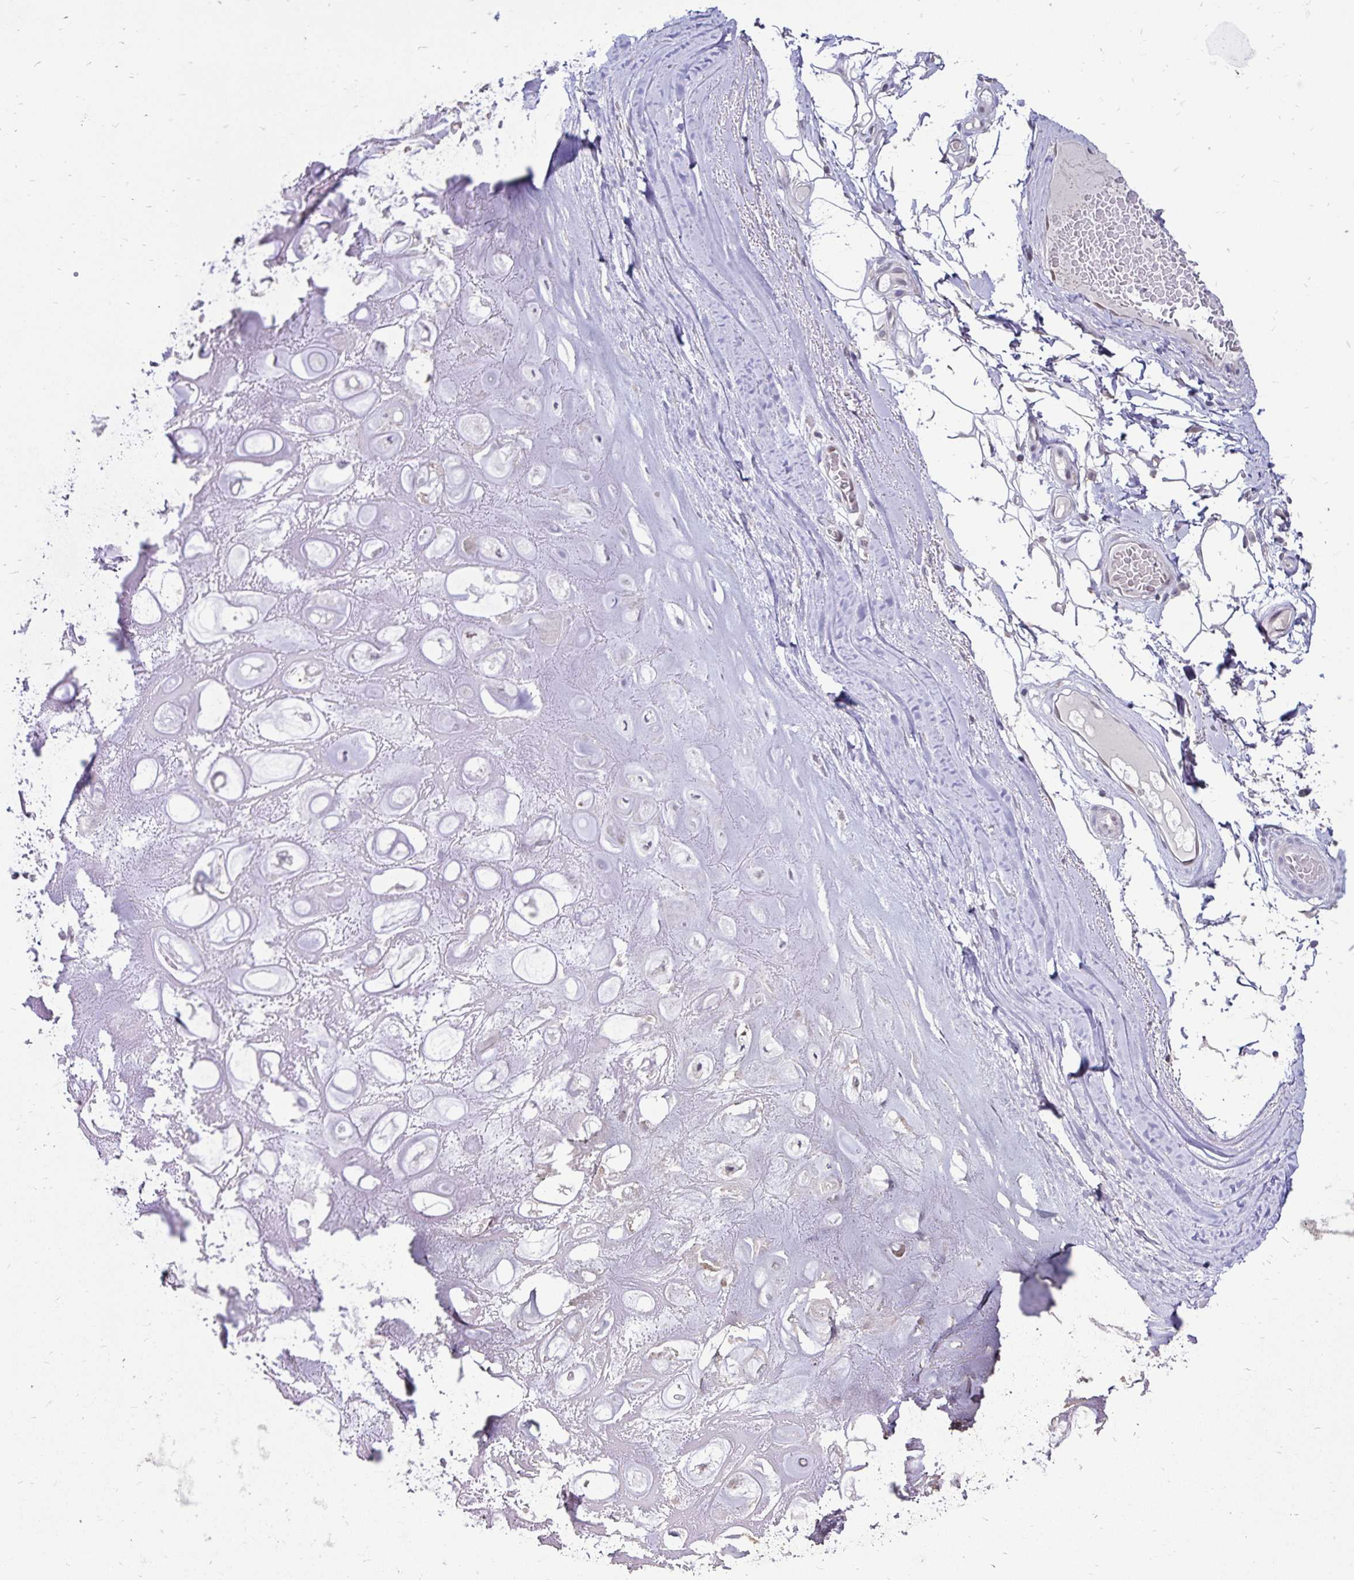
{"staining": {"intensity": "negative", "quantity": "none", "location": "none"}, "tissue": "adipose tissue", "cell_type": "Adipocytes", "image_type": "normal", "snomed": [{"axis": "morphology", "description": "Normal tissue, NOS"}, {"axis": "topography", "description": "Lymph node"}, {"axis": "topography", "description": "Cartilage tissue"}, {"axis": "topography", "description": "Nasopharynx"}], "caption": "An immunohistochemistry image of normal adipose tissue is shown. There is no staining in adipocytes of adipose tissue.", "gene": "POLB", "patient": {"sex": "male", "age": 63}}